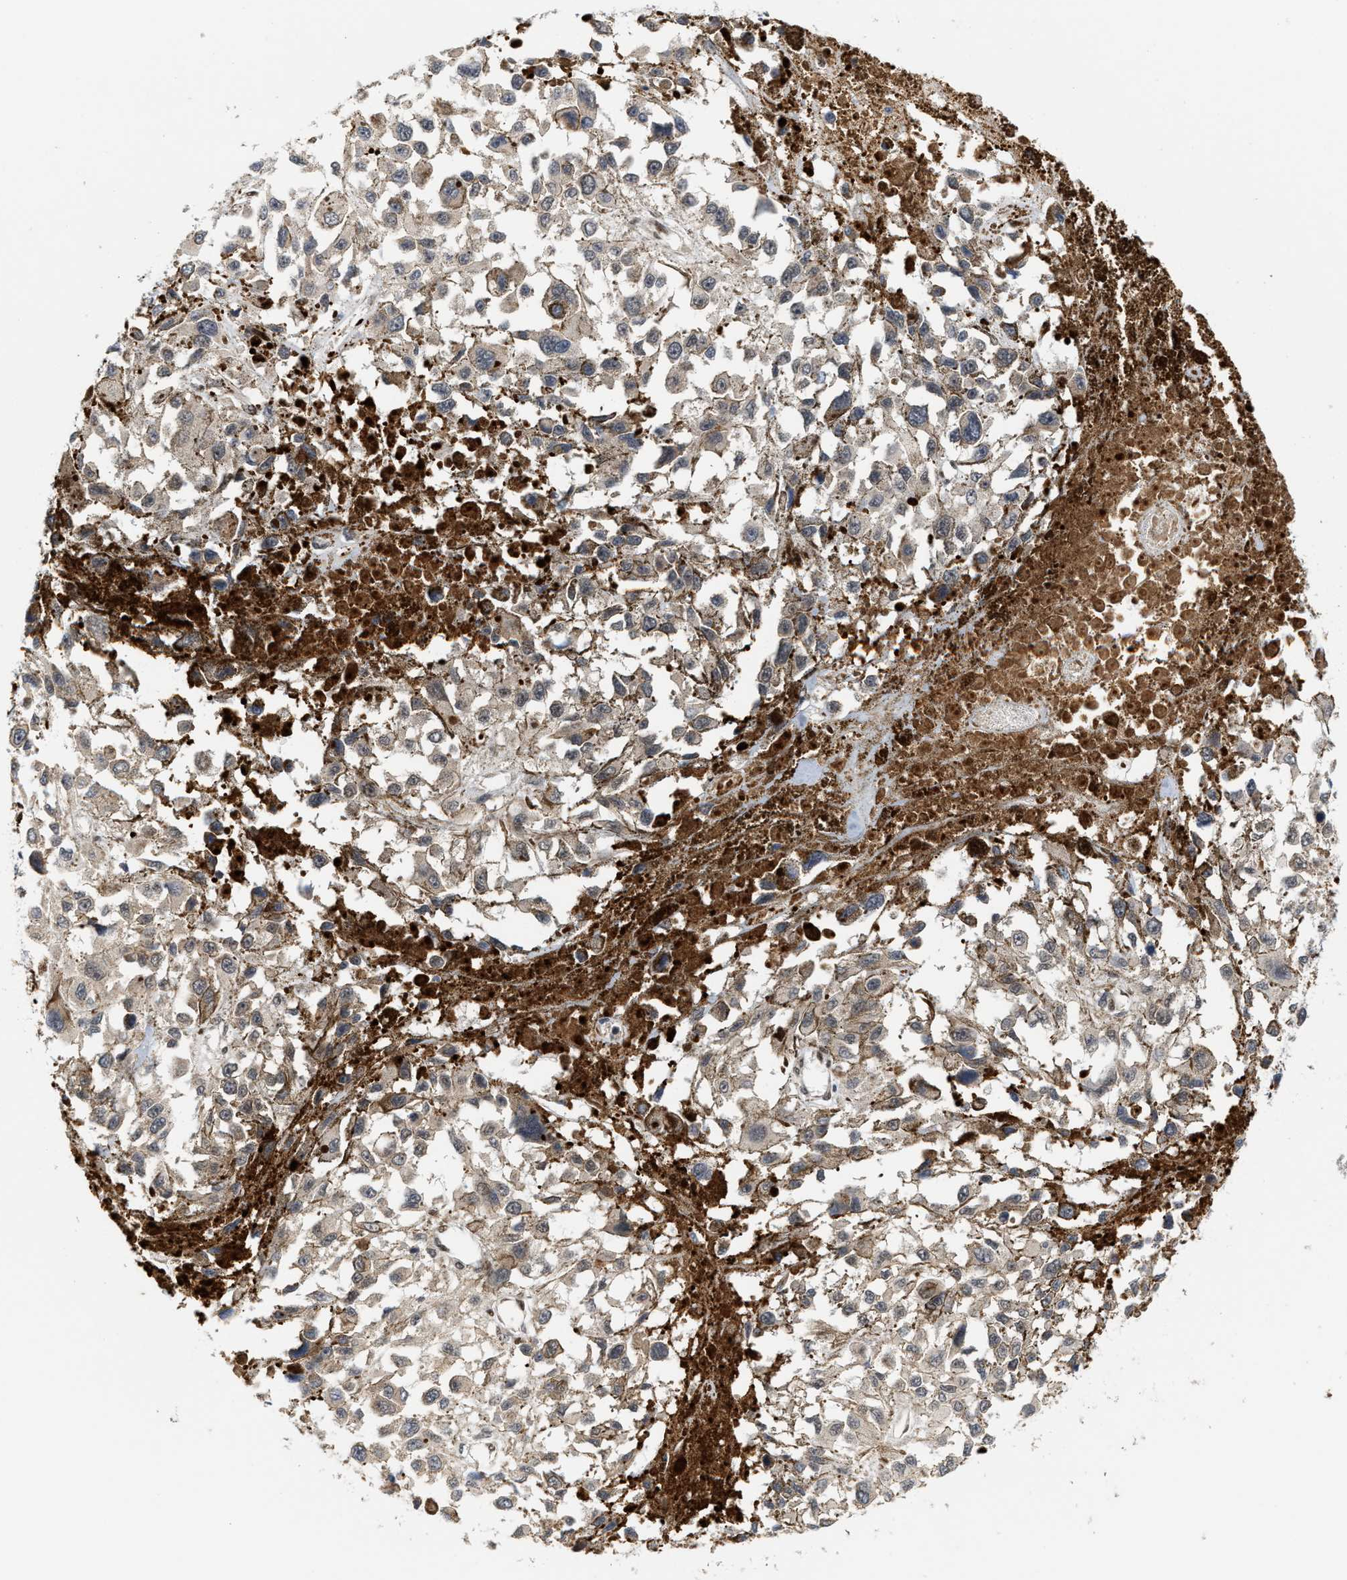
{"staining": {"intensity": "negative", "quantity": "none", "location": "none"}, "tissue": "melanoma", "cell_type": "Tumor cells", "image_type": "cancer", "snomed": [{"axis": "morphology", "description": "Malignant melanoma, Metastatic site"}, {"axis": "topography", "description": "Lymph node"}], "caption": "Immunohistochemistry micrograph of malignant melanoma (metastatic site) stained for a protein (brown), which reveals no staining in tumor cells.", "gene": "TCF4", "patient": {"sex": "male", "age": 59}}